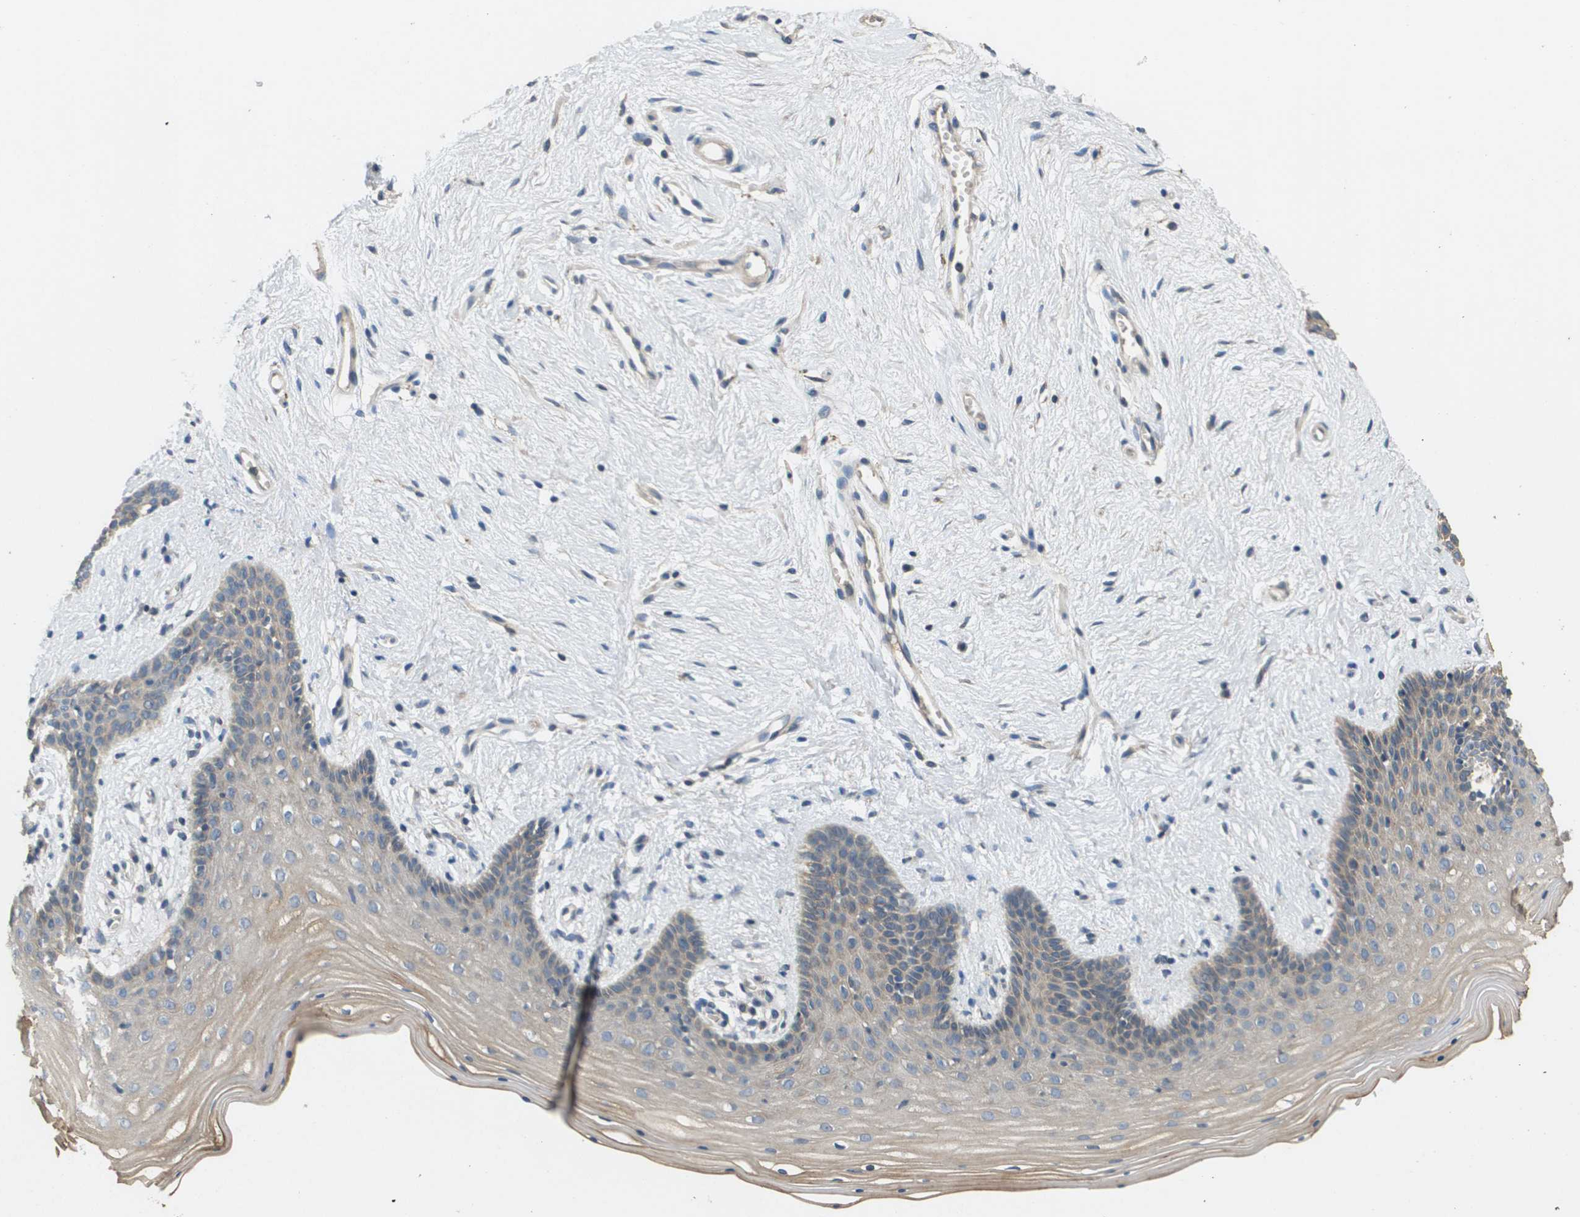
{"staining": {"intensity": "weak", "quantity": "<25%", "location": "cytoplasmic/membranous"}, "tissue": "vagina", "cell_type": "Squamous epithelial cells", "image_type": "normal", "snomed": [{"axis": "morphology", "description": "Normal tissue, NOS"}, {"axis": "topography", "description": "Vagina"}], "caption": "Protein analysis of normal vagina reveals no significant expression in squamous epithelial cells.", "gene": "KRT23", "patient": {"sex": "female", "age": 44}}